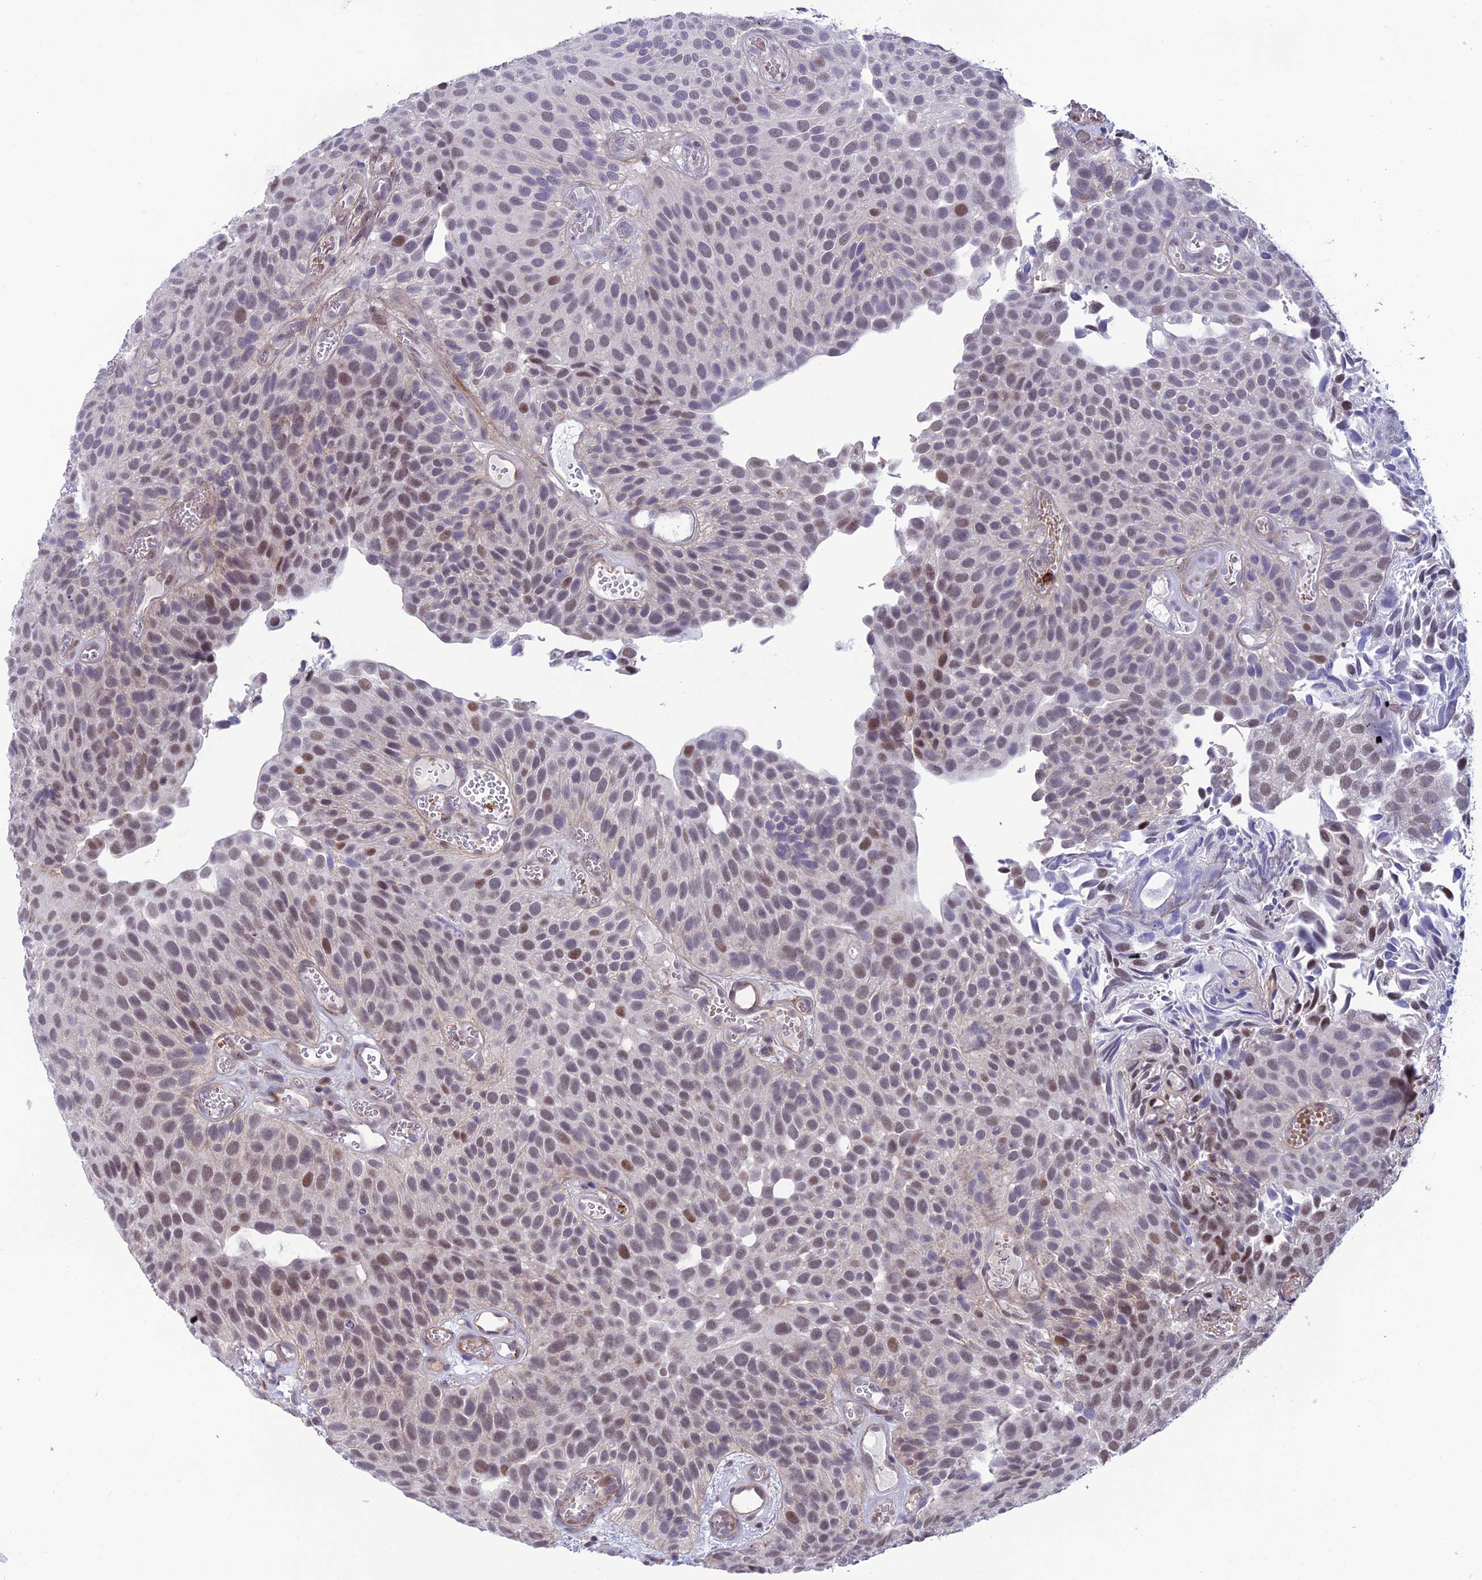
{"staining": {"intensity": "moderate", "quantity": "<25%", "location": "nuclear"}, "tissue": "urothelial cancer", "cell_type": "Tumor cells", "image_type": "cancer", "snomed": [{"axis": "morphology", "description": "Urothelial carcinoma, Low grade"}, {"axis": "topography", "description": "Urinary bladder"}], "caption": "Tumor cells exhibit moderate nuclear staining in approximately <25% of cells in urothelial cancer.", "gene": "COL6A6", "patient": {"sex": "male", "age": 89}}